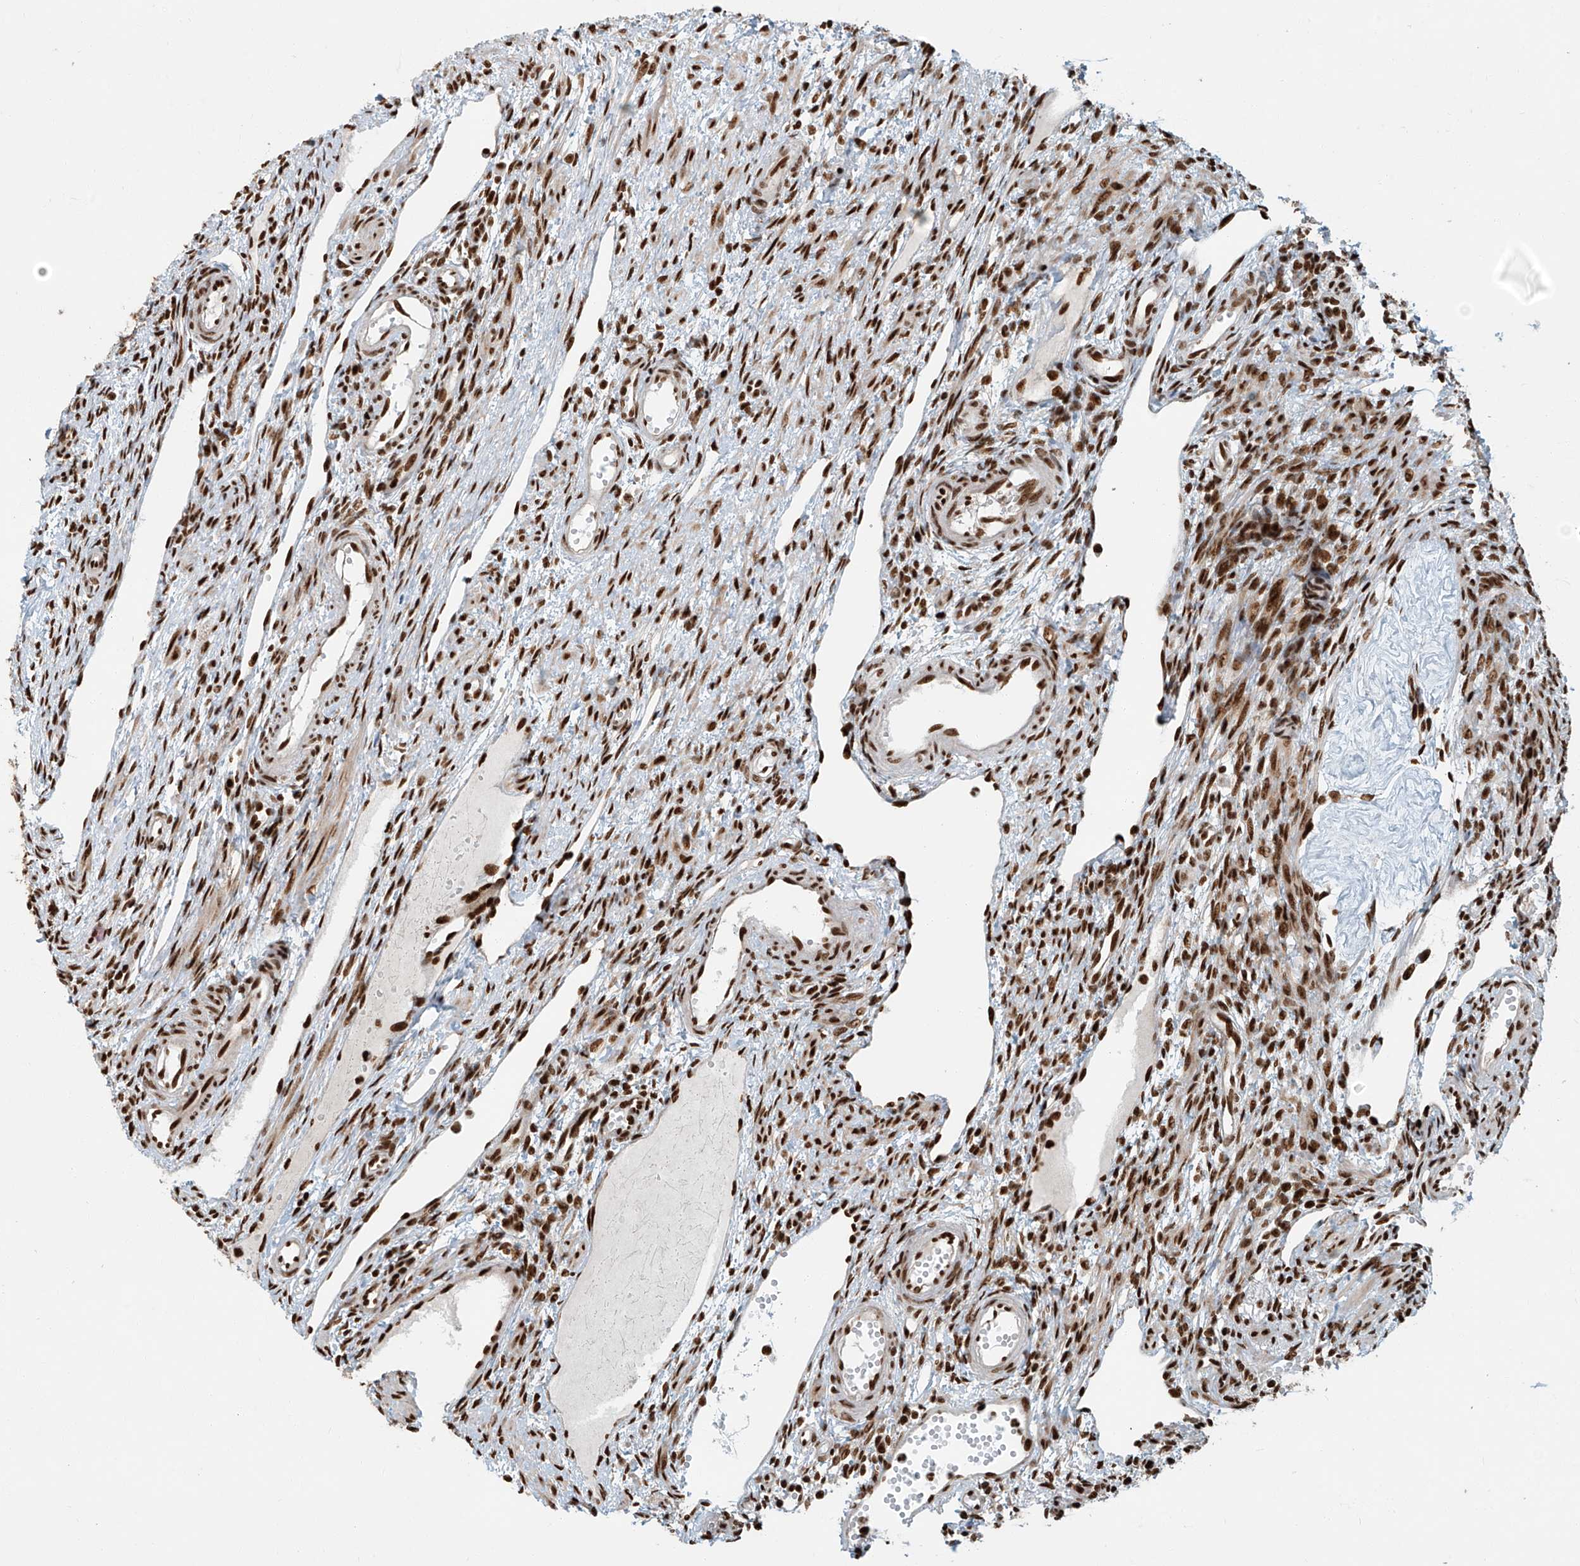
{"staining": {"intensity": "strong", "quantity": ">75%", "location": "nuclear"}, "tissue": "ovary", "cell_type": "Follicle cells", "image_type": "normal", "snomed": [{"axis": "morphology", "description": "Normal tissue, NOS"}, {"axis": "morphology", "description": "Cyst, NOS"}, {"axis": "topography", "description": "Ovary"}], "caption": "Follicle cells reveal high levels of strong nuclear staining in about >75% of cells in unremarkable ovary. The staining was performed using DAB (3,3'-diaminobenzidine), with brown indicating positive protein expression. Nuclei are stained blue with hematoxylin.", "gene": "FAM193B", "patient": {"sex": "female", "age": 33}}